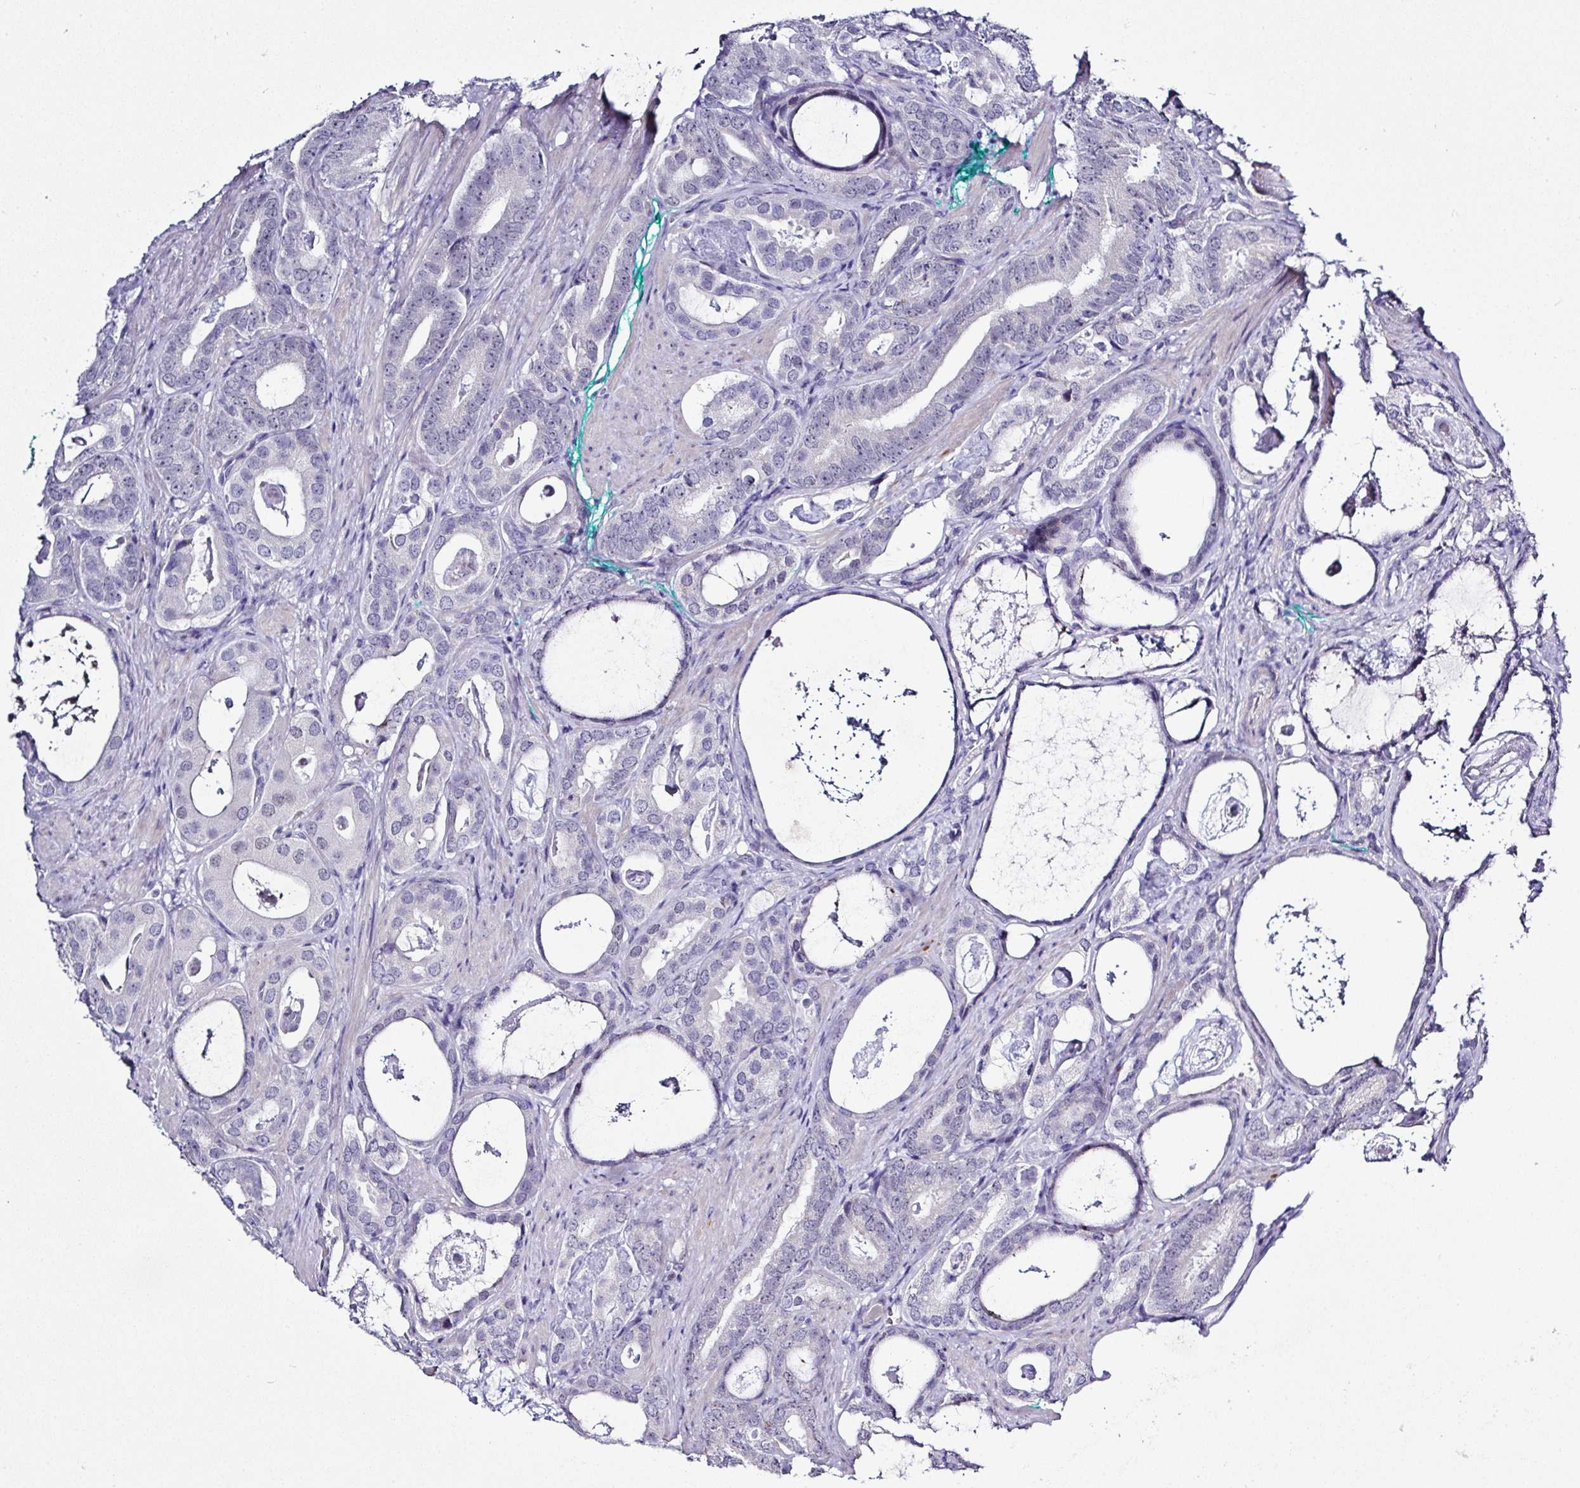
{"staining": {"intensity": "negative", "quantity": "none", "location": "none"}, "tissue": "prostate cancer", "cell_type": "Tumor cells", "image_type": "cancer", "snomed": [{"axis": "morphology", "description": "Adenocarcinoma, Low grade"}, {"axis": "topography", "description": "Prostate"}], "caption": "A histopathology image of human prostate cancer (low-grade adenocarcinoma) is negative for staining in tumor cells.", "gene": "BCL11A", "patient": {"sex": "male", "age": 71}}